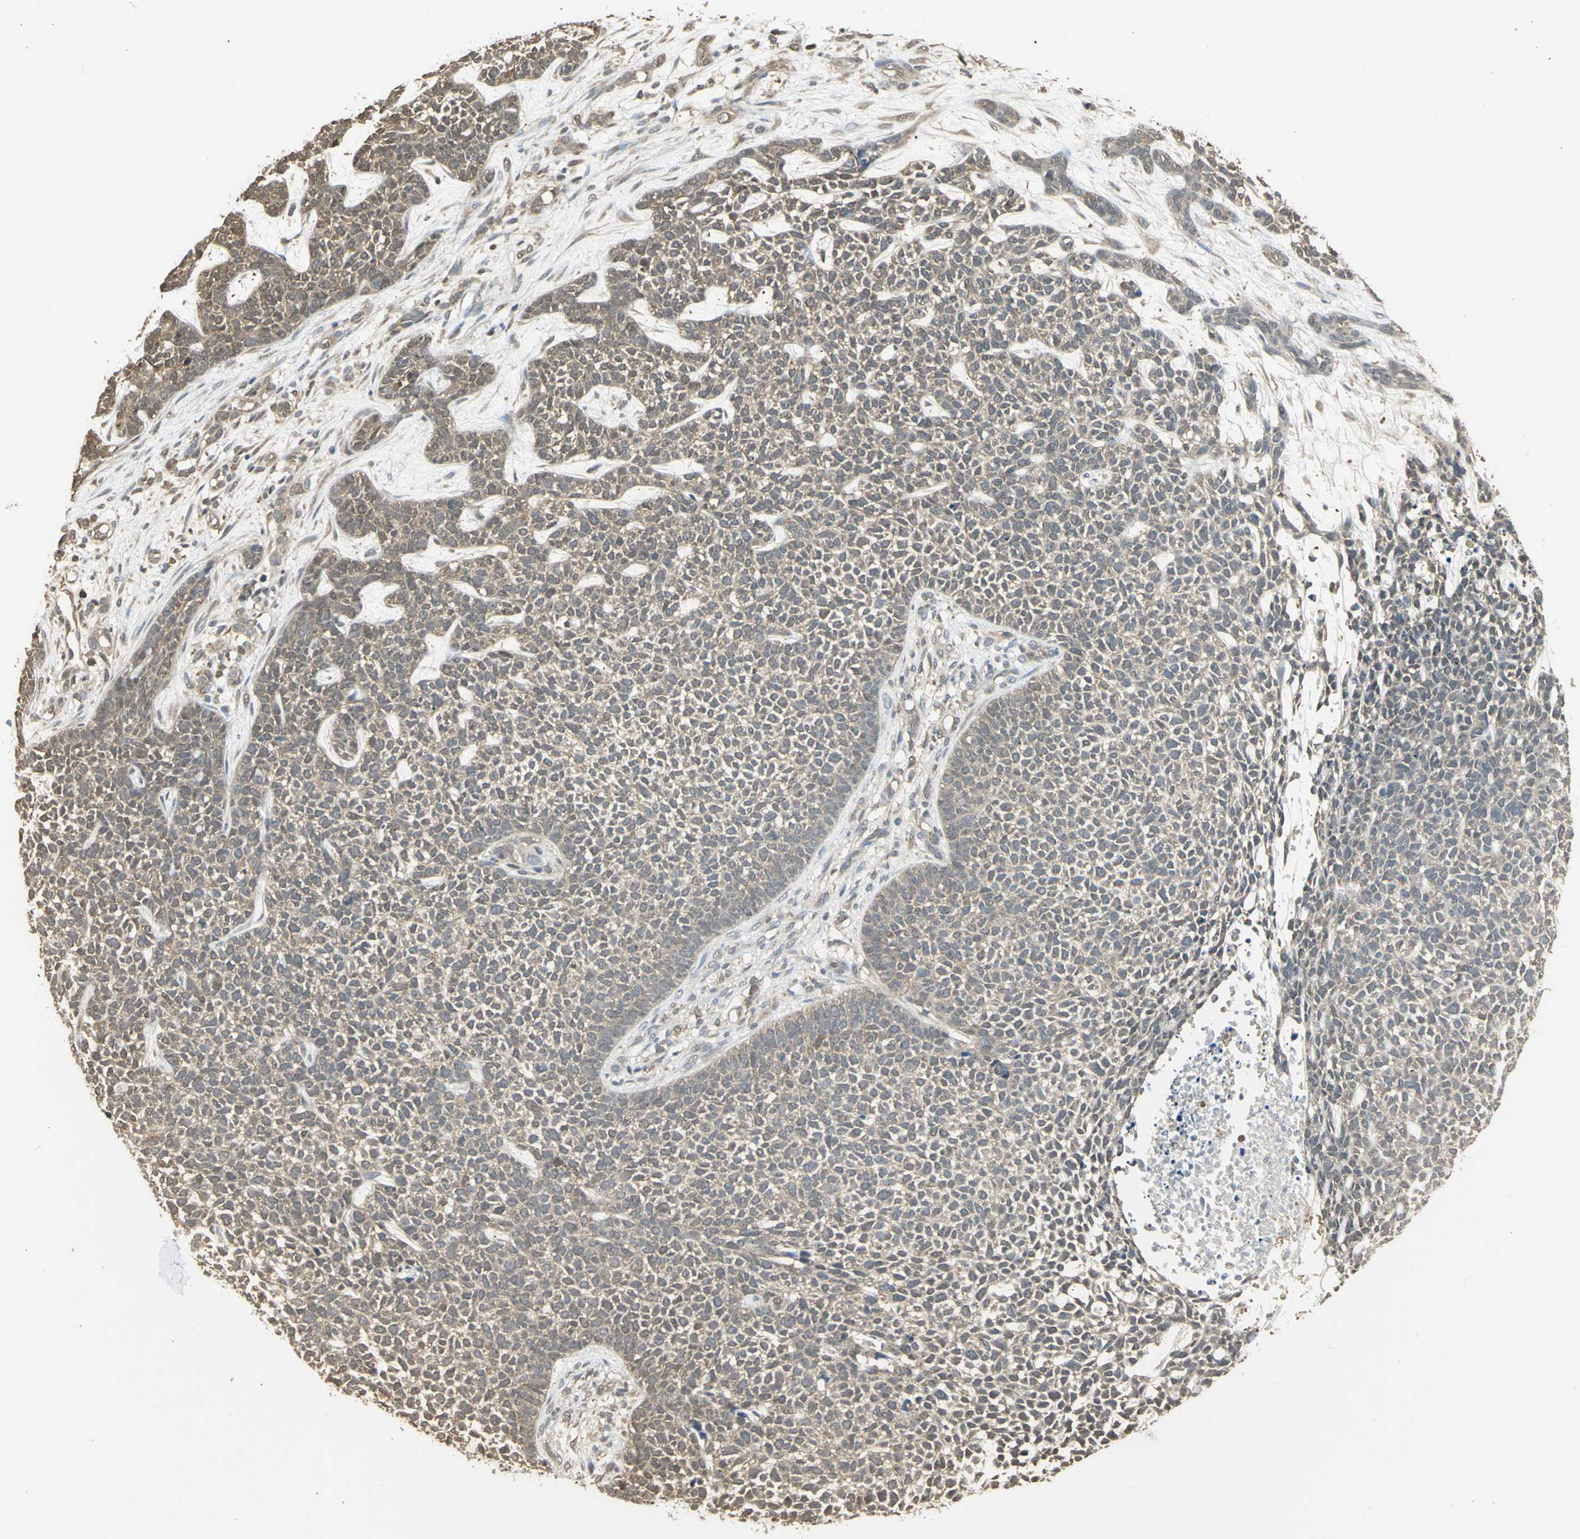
{"staining": {"intensity": "moderate", "quantity": ">75%", "location": "cytoplasmic/membranous,nuclear"}, "tissue": "skin cancer", "cell_type": "Tumor cells", "image_type": "cancer", "snomed": [{"axis": "morphology", "description": "Basal cell carcinoma"}, {"axis": "topography", "description": "Skin"}], "caption": "Human skin cancer (basal cell carcinoma) stained with a protein marker demonstrates moderate staining in tumor cells.", "gene": "PARK7", "patient": {"sex": "female", "age": 84}}